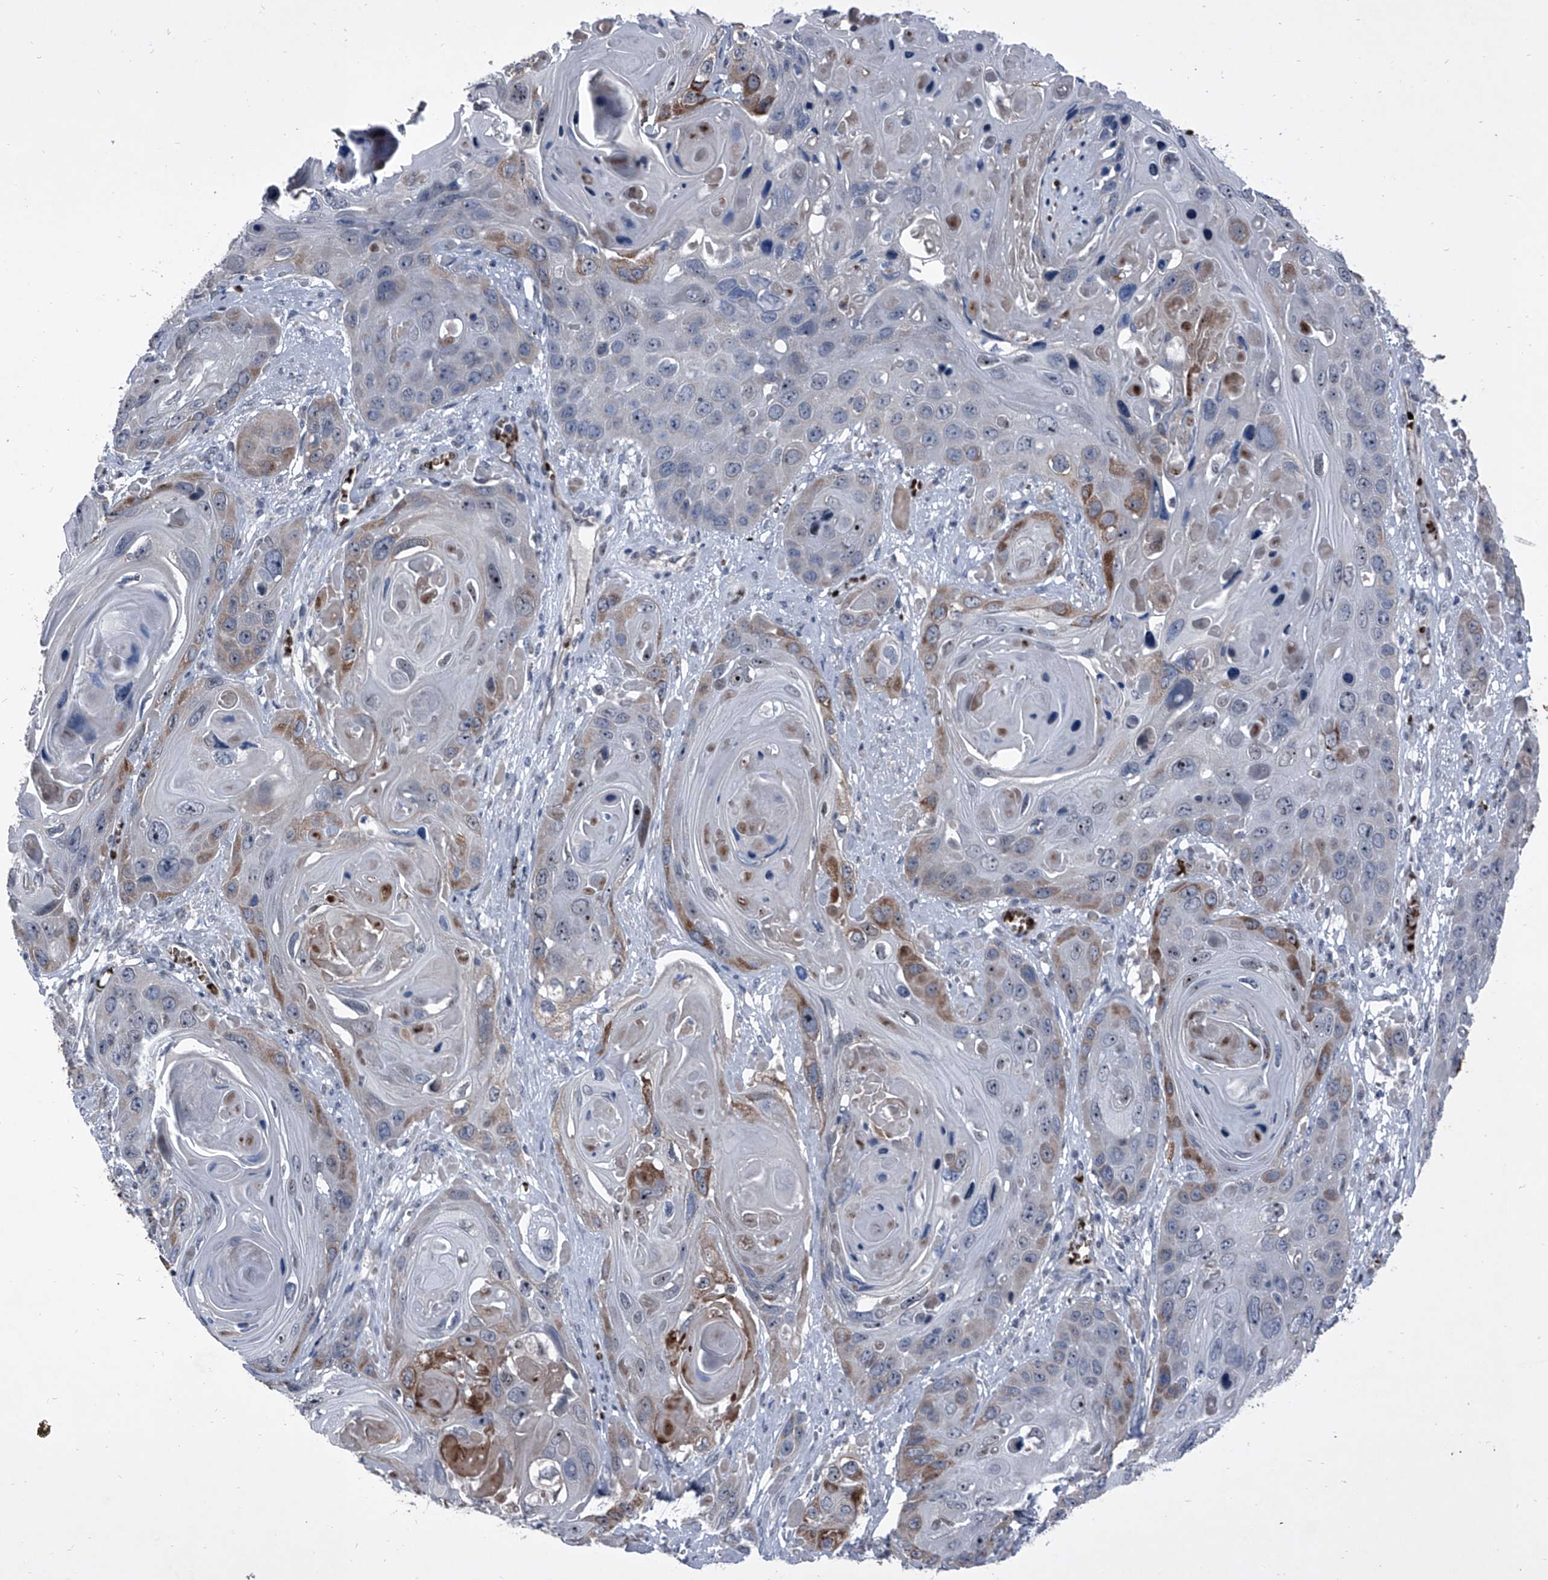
{"staining": {"intensity": "moderate", "quantity": "<25%", "location": "cytoplasmic/membranous"}, "tissue": "skin cancer", "cell_type": "Tumor cells", "image_type": "cancer", "snomed": [{"axis": "morphology", "description": "Squamous cell carcinoma, NOS"}, {"axis": "topography", "description": "Skin"}], "caption": "Human skin cancer stained for a protein (brown) reveals moderate cytoplasmic/membranous positive positivity in approximately <25% of tumor cells.", "gene": "CEP85L", "patient": {"sex": "male", "age": 55}}